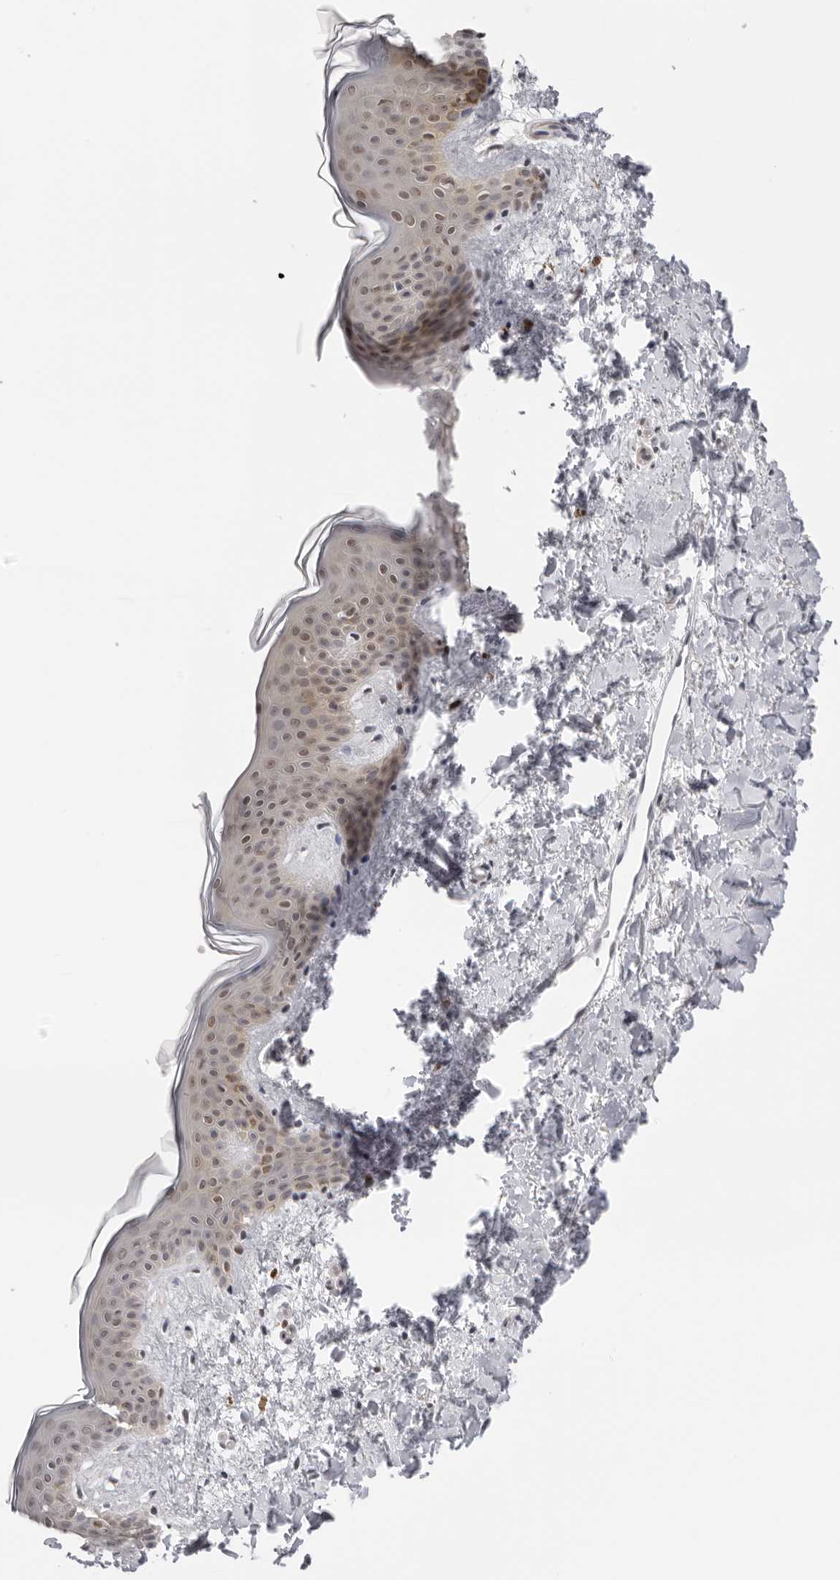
{"staining": {"intensity": "weak", "quantity": "25%-75%", "location": "cytoplasmic/membranous"}, "tissue": "skin", "cell_type": "Fibroblasts", "image_type": "normal", "snomed": [{"axis": "morphology", "description": "Normal tissue, NOS"}, {"axis": "topography", "description": "Skin"}], "caption": "Normal skin was stained to show a protein in brown. There is low levels of weak cytoplasmic/membranous staining in approximately 25%-75% of fibroblasts. (Brightfield microscopy of DAB IHC at high magnification).", "gene": "WDR77", "patient": {"sex": "female", "age": 46}}